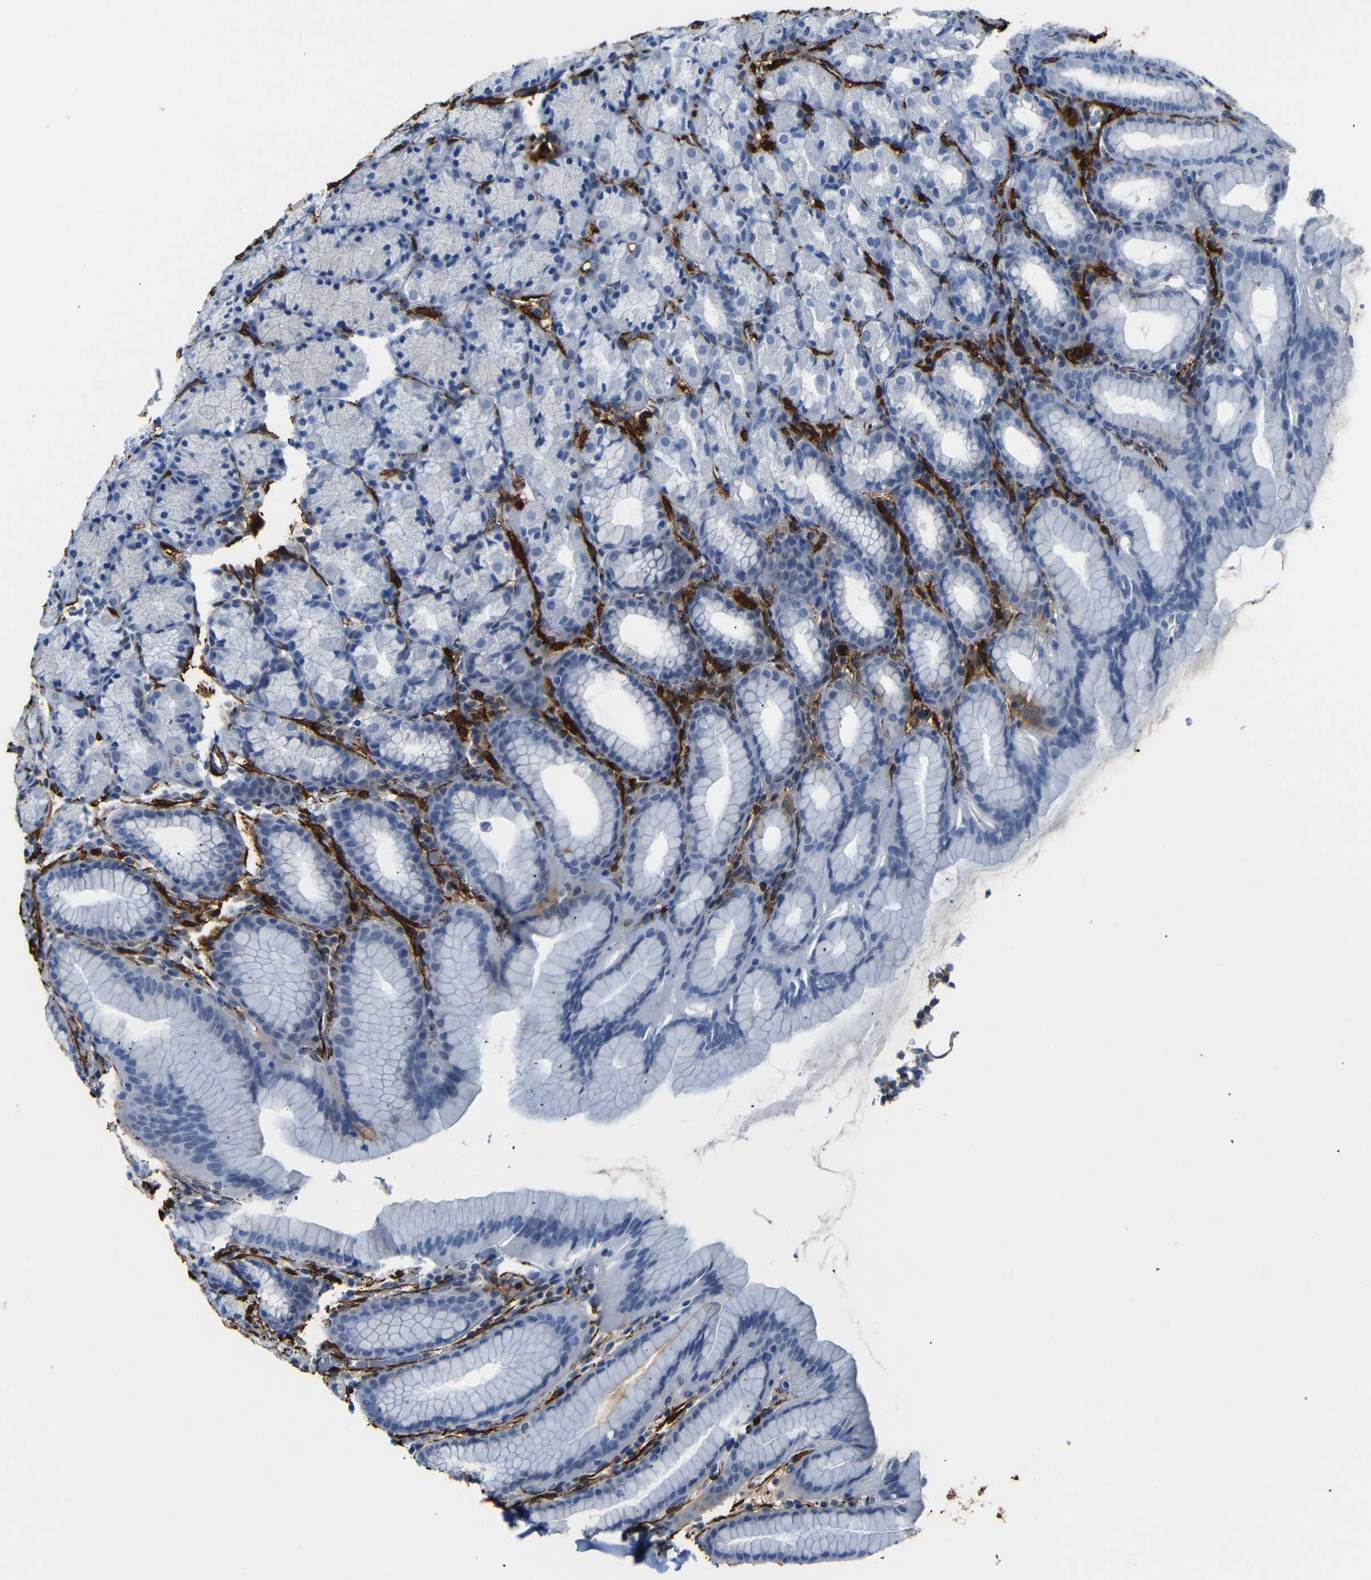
{"staining": {"intensity": "negative", "quantity": "none", "location": "none"}, "tissue": "stomach", "cell_type": "Glandular cells", "image_type": "normal", "snomed": [{"axis": "morphology", "description": "Normal tissue, NOS"}, {"axis": "topography", "description": "Stomach, upper"}], "caption": "This is an IHC image of normal stomach. There is no staining in glandular cells.", "gene": "ACTA2", "patient": {"sex": "male", "age": 68}}